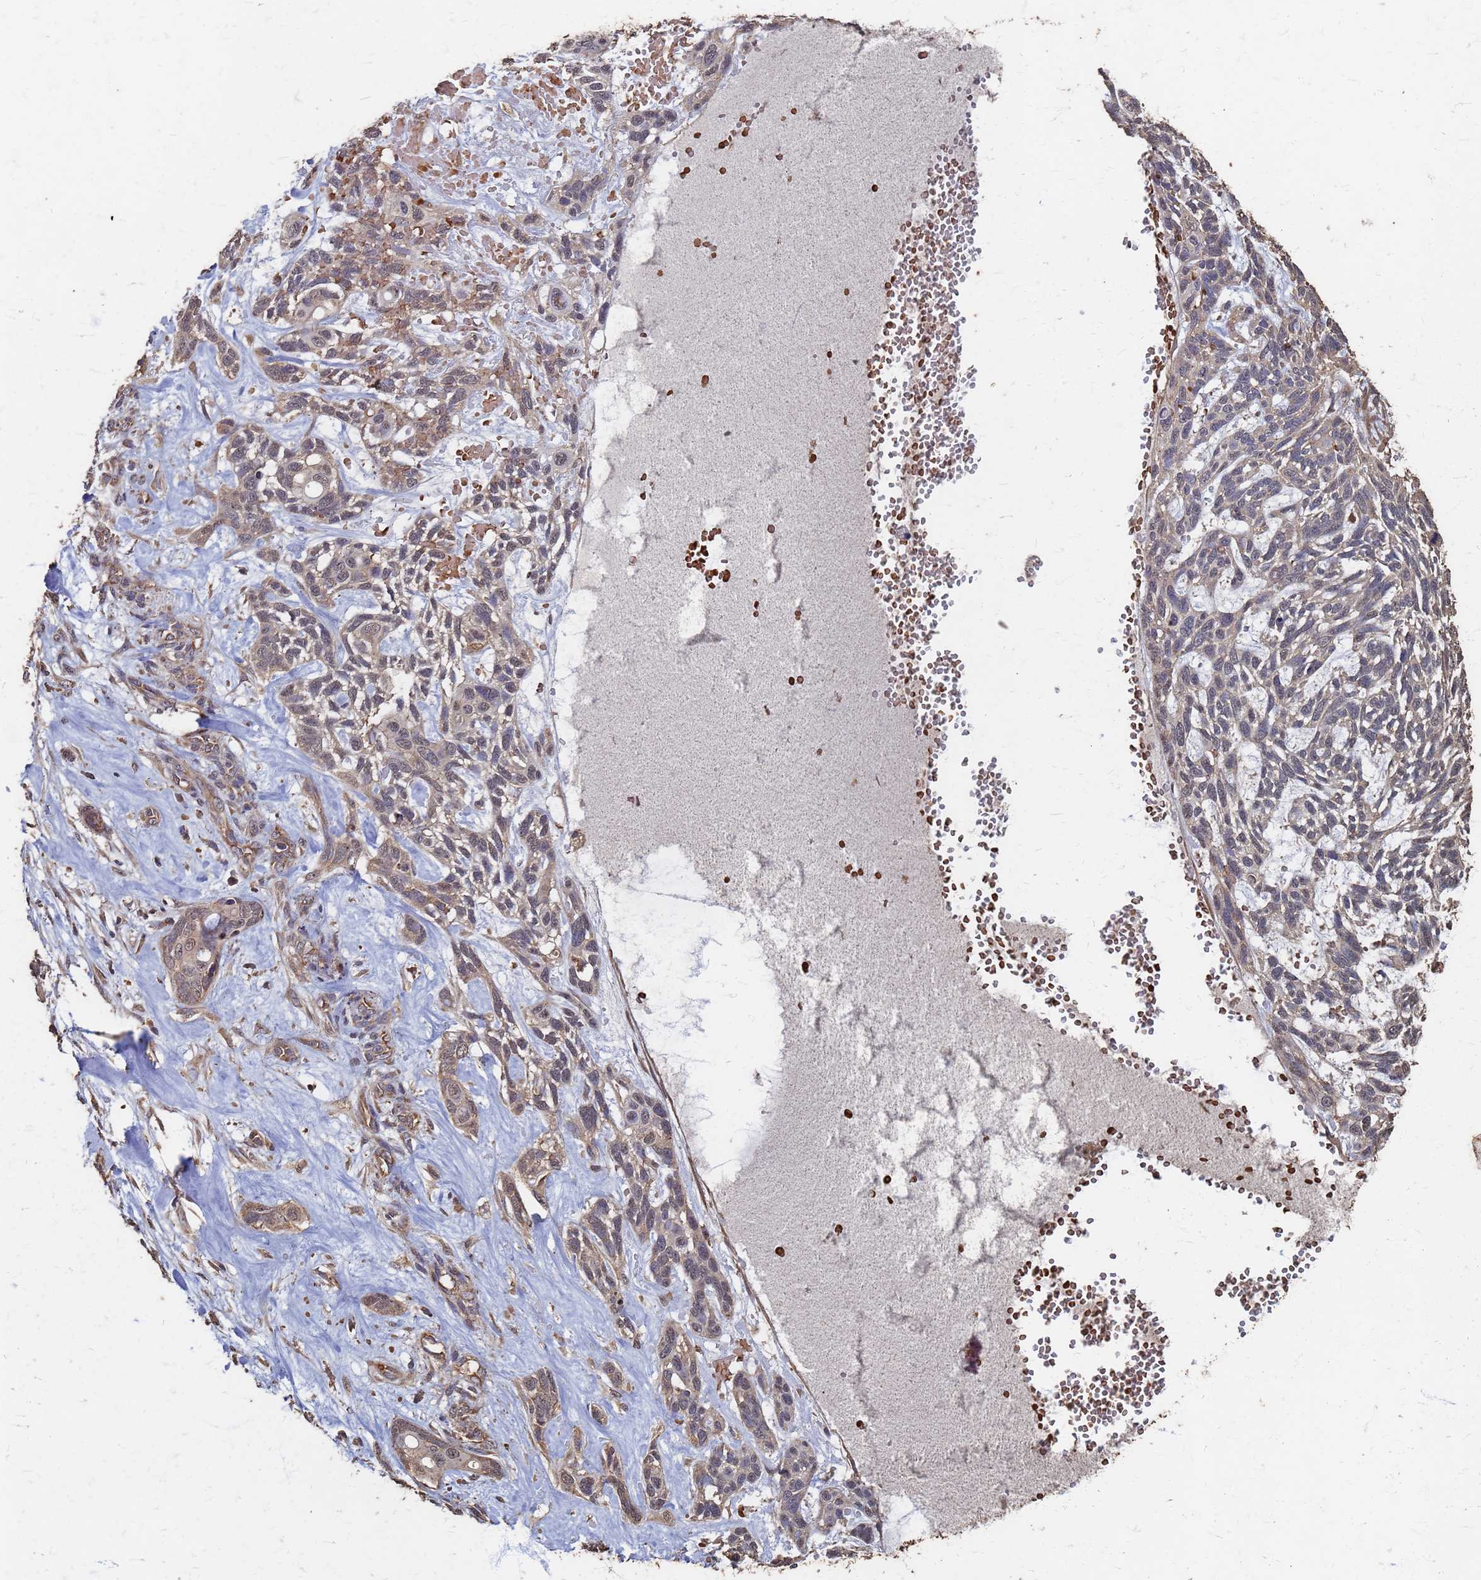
{"staining": {"intensity": "weak", "quantity": ">75%", "location": "cytoplasmic/membranous"}, "tissue": "skin cancer", "cell_type": "Tumor cells", "image_type": "cancer", "snomed": [{"axis": "morphology", "description": "Basal cell carcinoma"}, {"axis": "topography", "description": "Skin"}], "caption": "Protein expression analysis of human skin cancer (basal cell carcinoma) reveals weak cytoplasmic/membranous staining in approximately >75% of tumor cells.", "gene": "DPH5", "patient": {"sex": "male", "age": 88}}